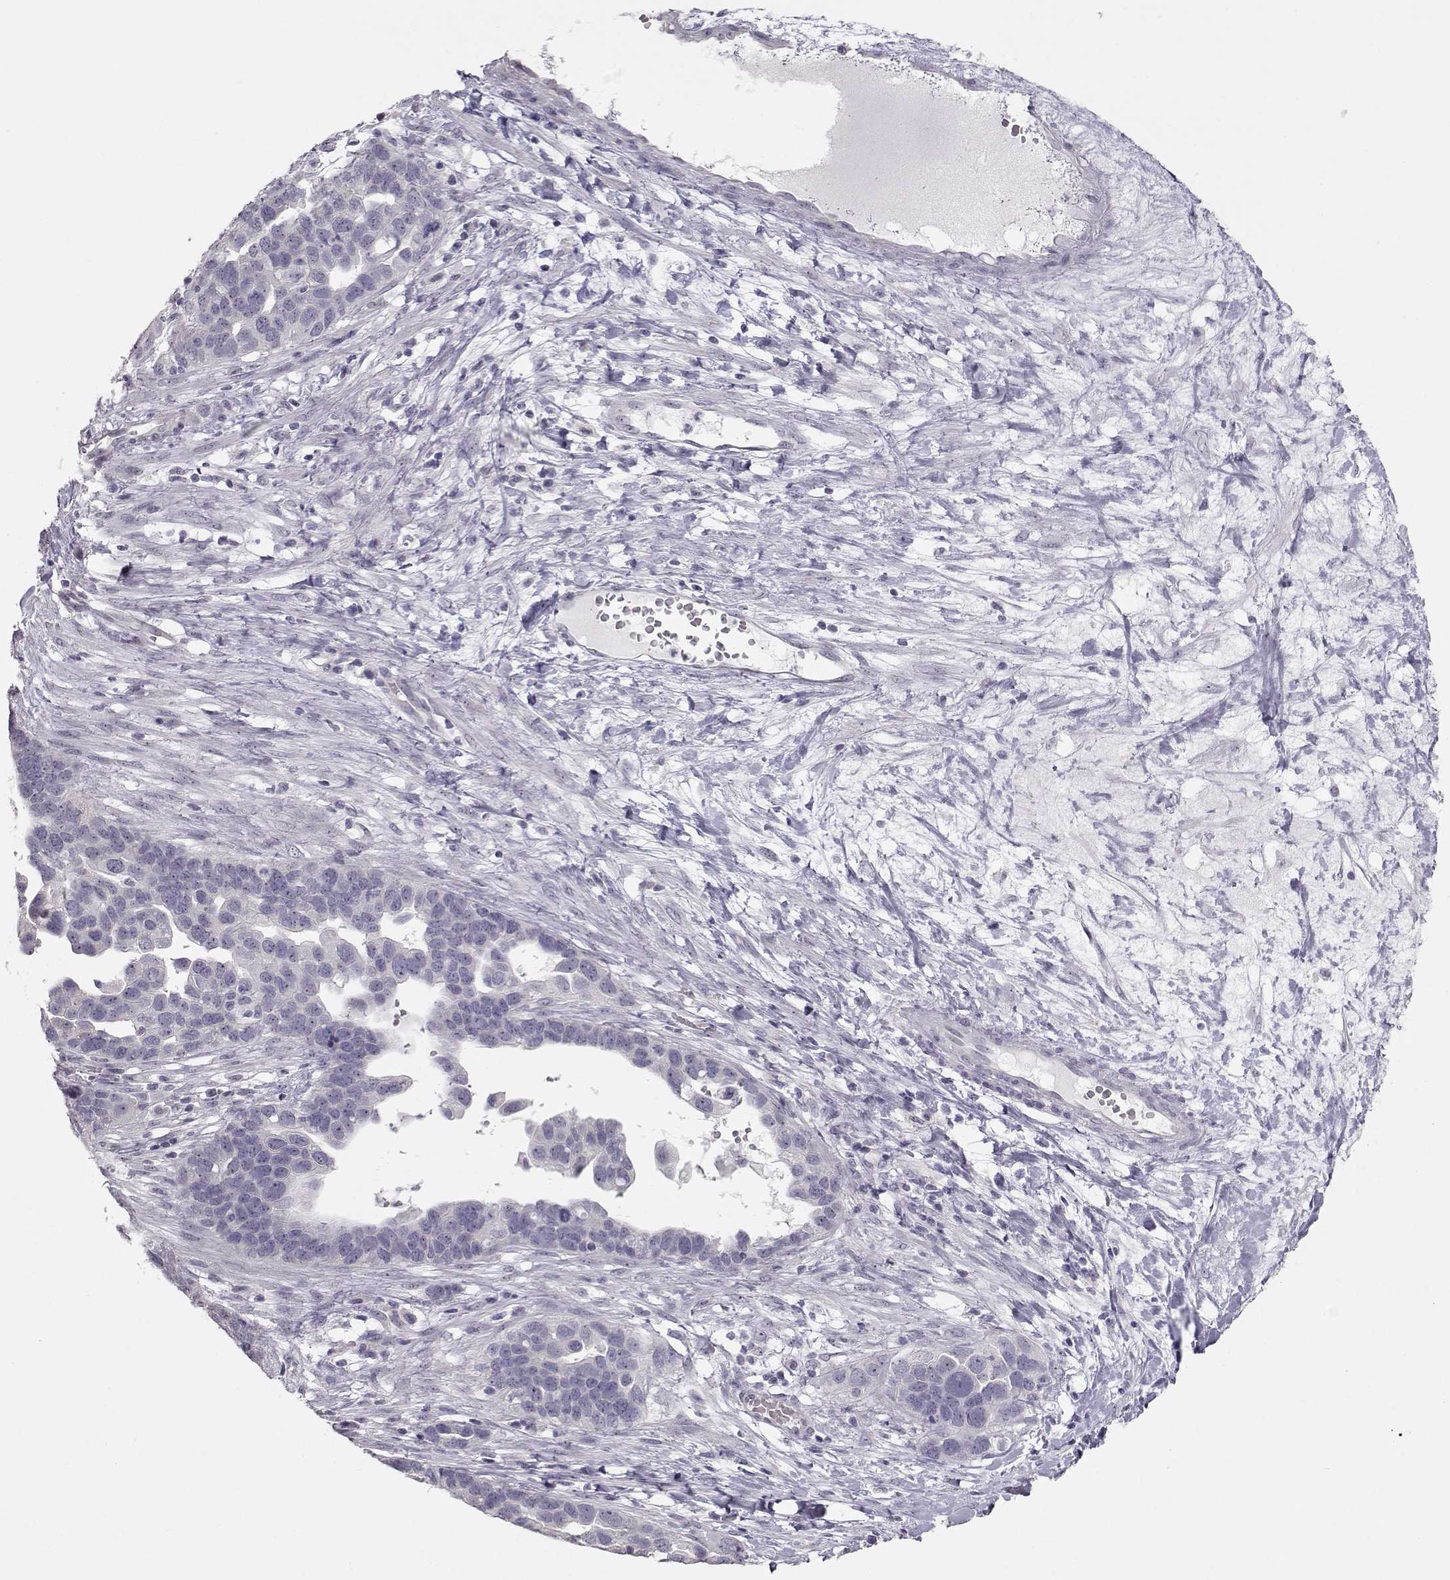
{"staining": {"intensity": "negative", "quantity": "none", "location": "none"}, "tissue": "ovarian cancer", "cell_type": "Tumor cells", "image_type": "cancer", "snomed": [{"axis": "morphology", "description": "Cystadenocarcinoma, serous, NOS"}, {"axis": "topography", "description": "Ovary"}], "caption": "A high-resolution image shows immunohistochemistry staining of serous cystadenocarcinoma (ovarian), which demonstrates no significant staining in tumor cells.", "gene": "FAM205A", "patient": {"sex": "female", "age": 54}}